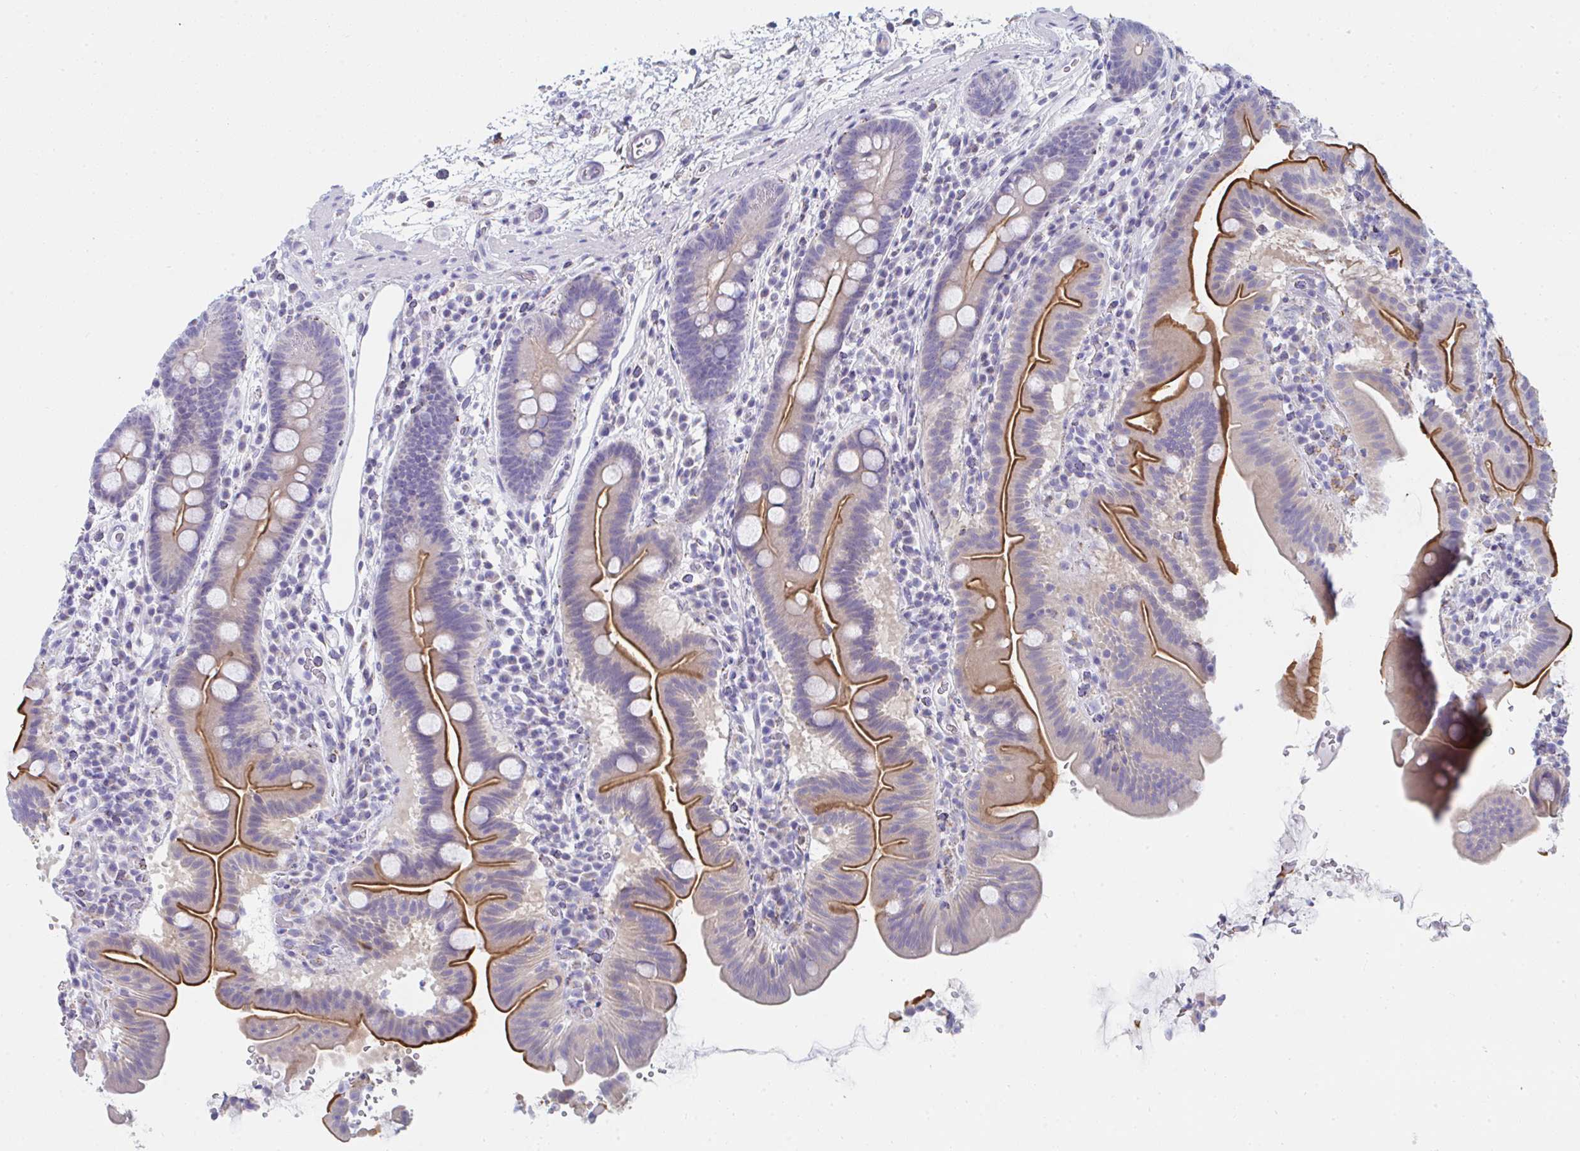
{"staining": {"intensity": "strong", "quantity": "25%-75%", "location": "cytoplasmic/membranous"}, "tissue": "small intestine", "cell_type": "Glandular cells", "image_type": "normal", "snomed": [{"axis": "morphology", "description": "Normal tissue, NOS"}, {"axis": "topography", "description": "Small intestine"}], "caption": "DAB immunohistochemical staining of normal small intestine shows strong cytoplasmic/membranous protein expression in approximately 25%-75% of glandular cells. The staining is performed using DAB brown chromogen to label protein expression. The nuclei are counter-stained blue using hematoxylin.", "gene": "MGAM2", "patient": {"sex": "male", "age": 26}}